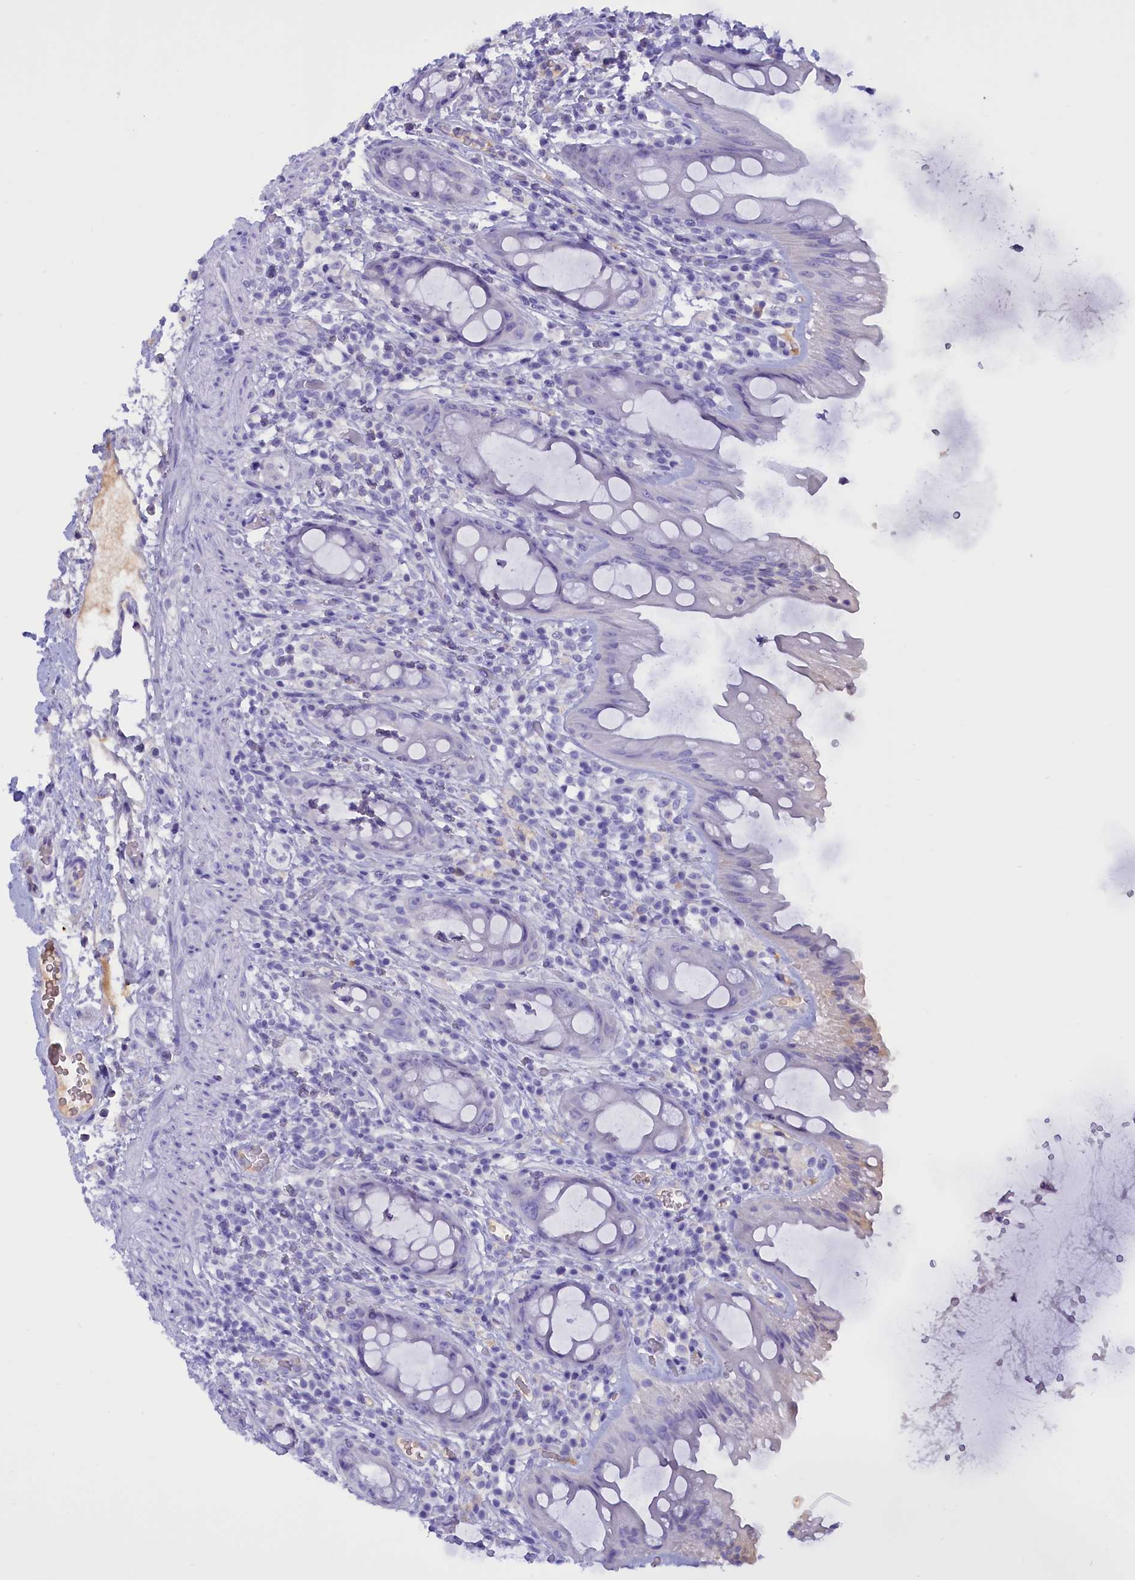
{"staining": {"intensity": "negative", "quantity": "none", "location": "none"}, "tissue": "rectum", "cell_type": "Glandular cells", "image_type": "normal", "snomed": [{"axis": "morphology", "description": "Normal tissue, NOS"}, {"axis": "topography", "description": "Rectum"}], "caption": "This is a photomicrograph of immunohistochemistry staining of unremarkable rectum, which shows no positivity in glandular cells.", "gene": "PROK2", "patient": {"sex": "female", "age": 57}}